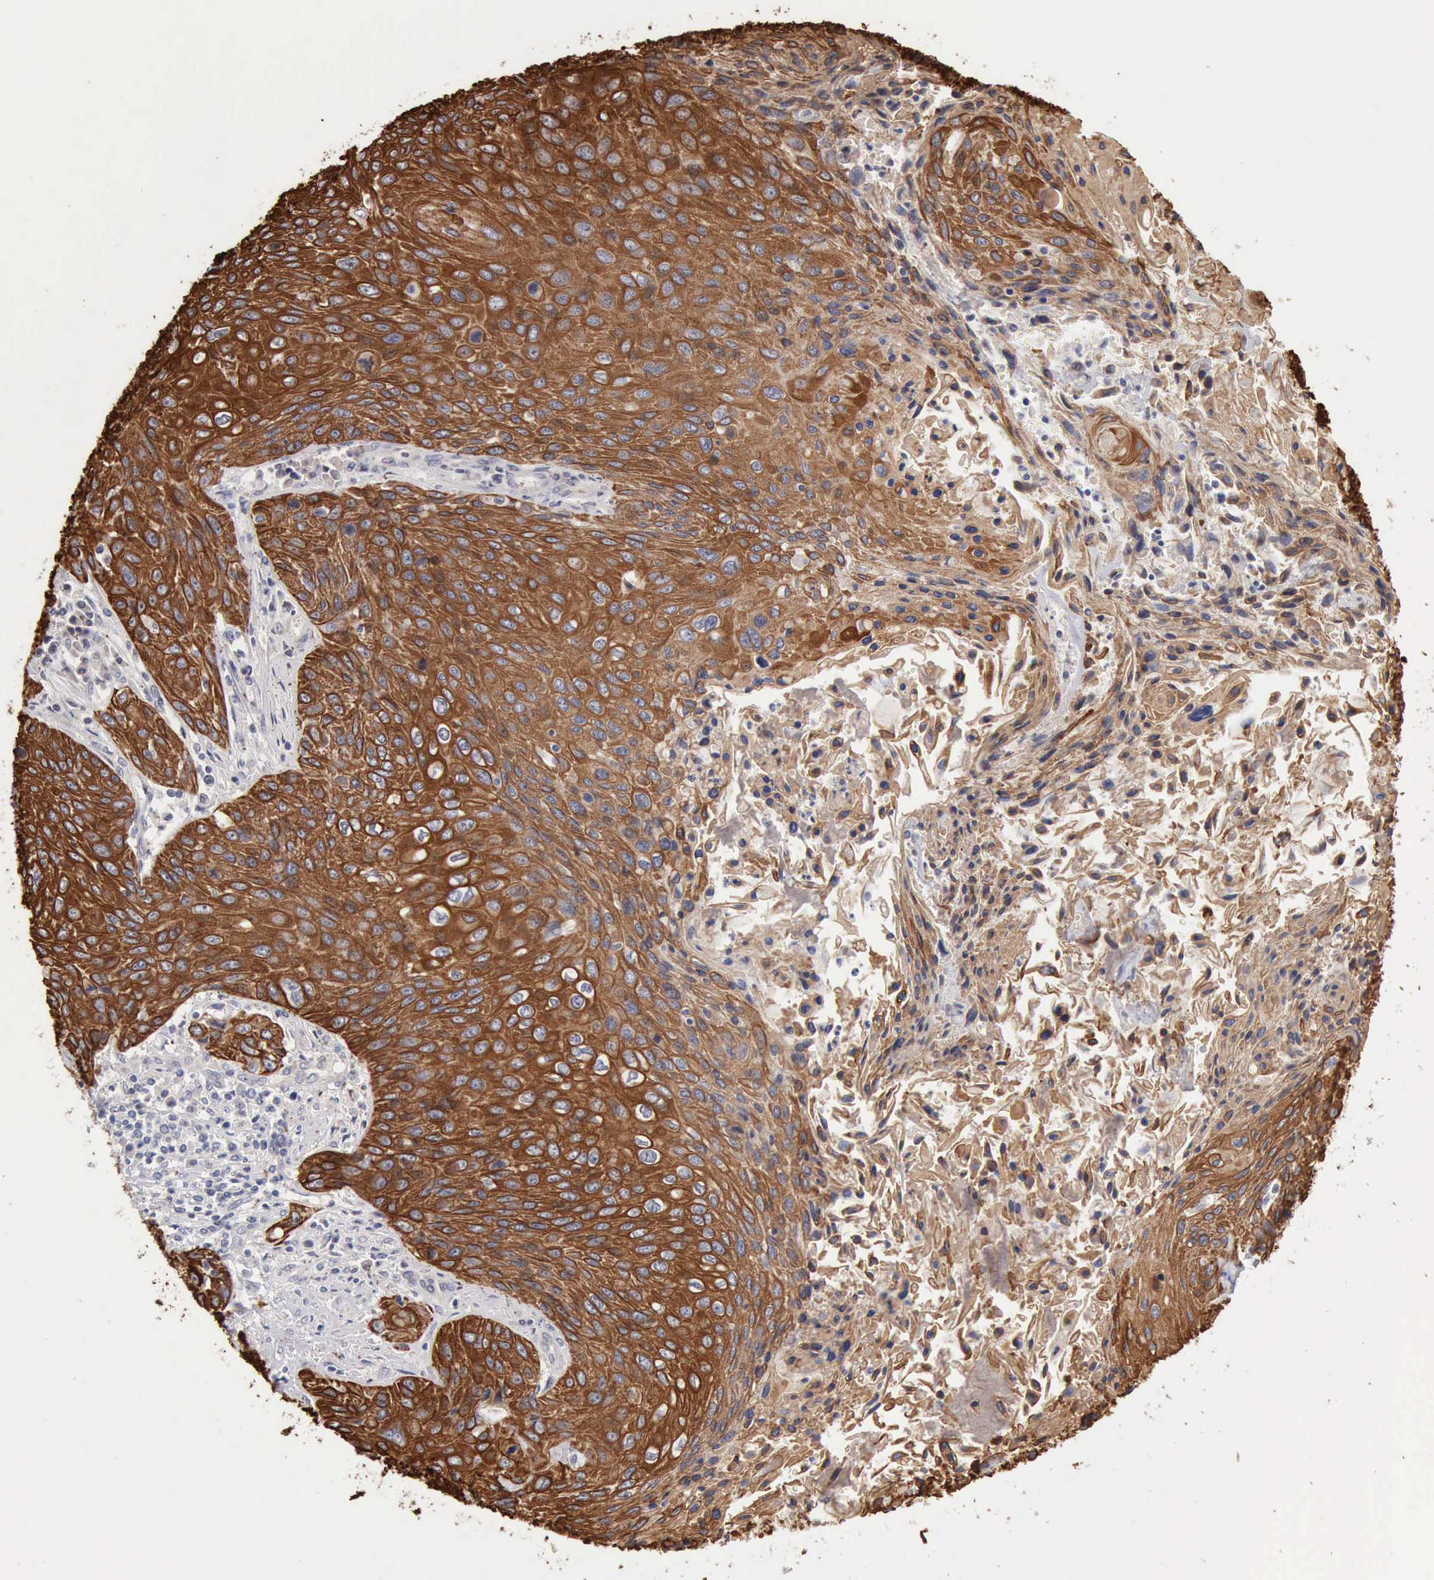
{"staining": {"intensity": "strong", "quantity": ">75%", "location": "cytoplasmic/membranous"}, "tissue": "cervical cancer", "cell_type": "Tumor cells", "image_type": "cancer", "snomed": [{"axis": "morphology", "description": "Squamous cell carcinoma, NOS"}, {"axis": "topography", "description": "Cervix"}], "caption": "The histopathology image exhibits immunohistochemical staining of cervical cancer (squamous cell carcinoma). There is strong cytoplasmic/membranous staining is identified in about >75% of tumor cells.", "gene": "KRT5", "patient": {"sex": "female", "age": 32}}